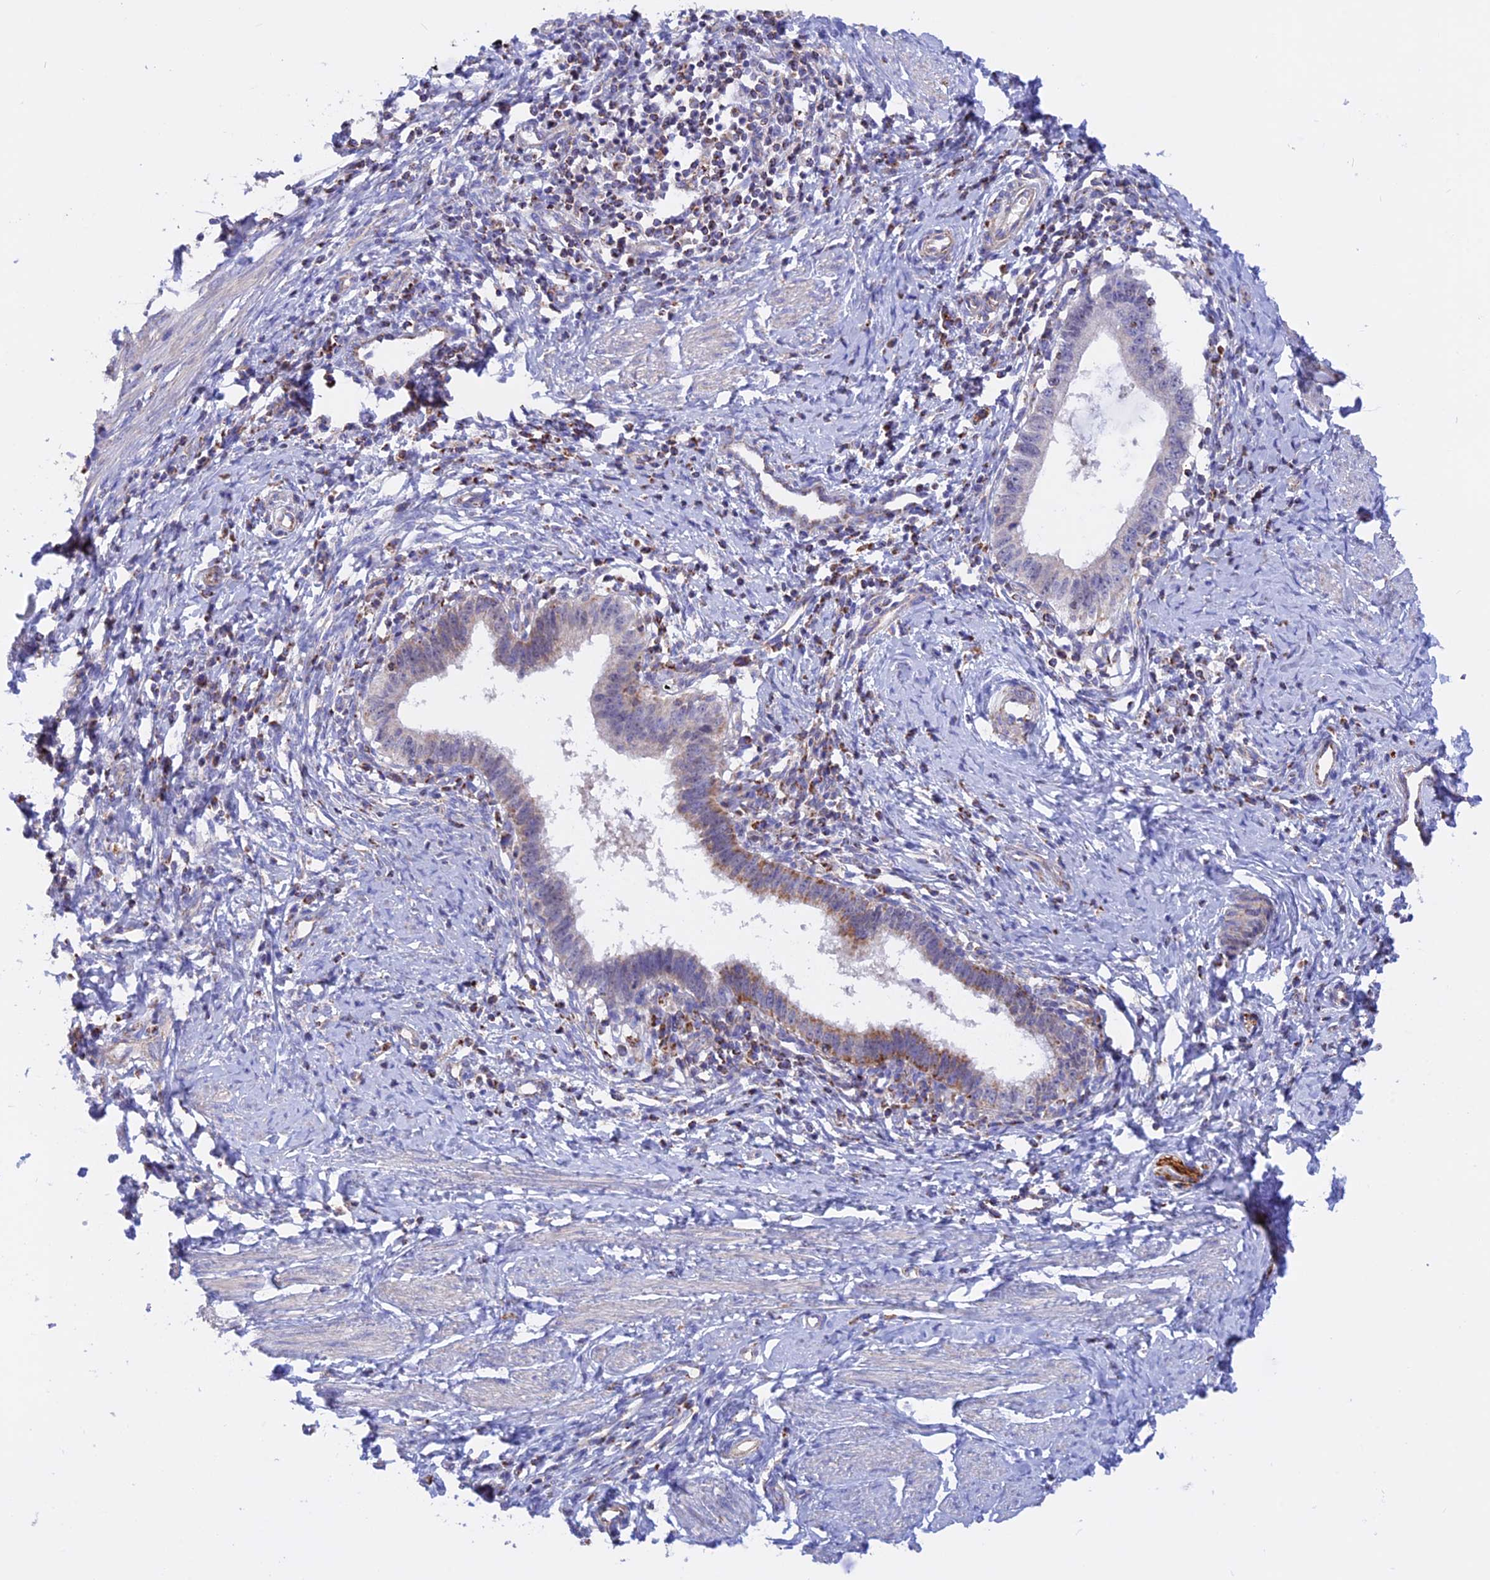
{"staining": {"intensity": "moderate", "quantity": "<25%", "location": "cytoplasmic/membranous"}, "tissue": "cervical cancer", "cell_type": "Tumor cells", "image_type": "cancer", "snomed": [{"axis": "morphology", "description": "Adenocarcinoma, NOS"}, {"axis": "topography", "description": "Cervix"}], "caption": "Moderate cytoplasmic/membranous positivity is present in approximately <25% of tumor cells in cervical adenocarcinoma. (IHC, brightfield microscopy, high magnification).", "gene": "GCDH", "patient": {"sex": "female", "age": 36}}